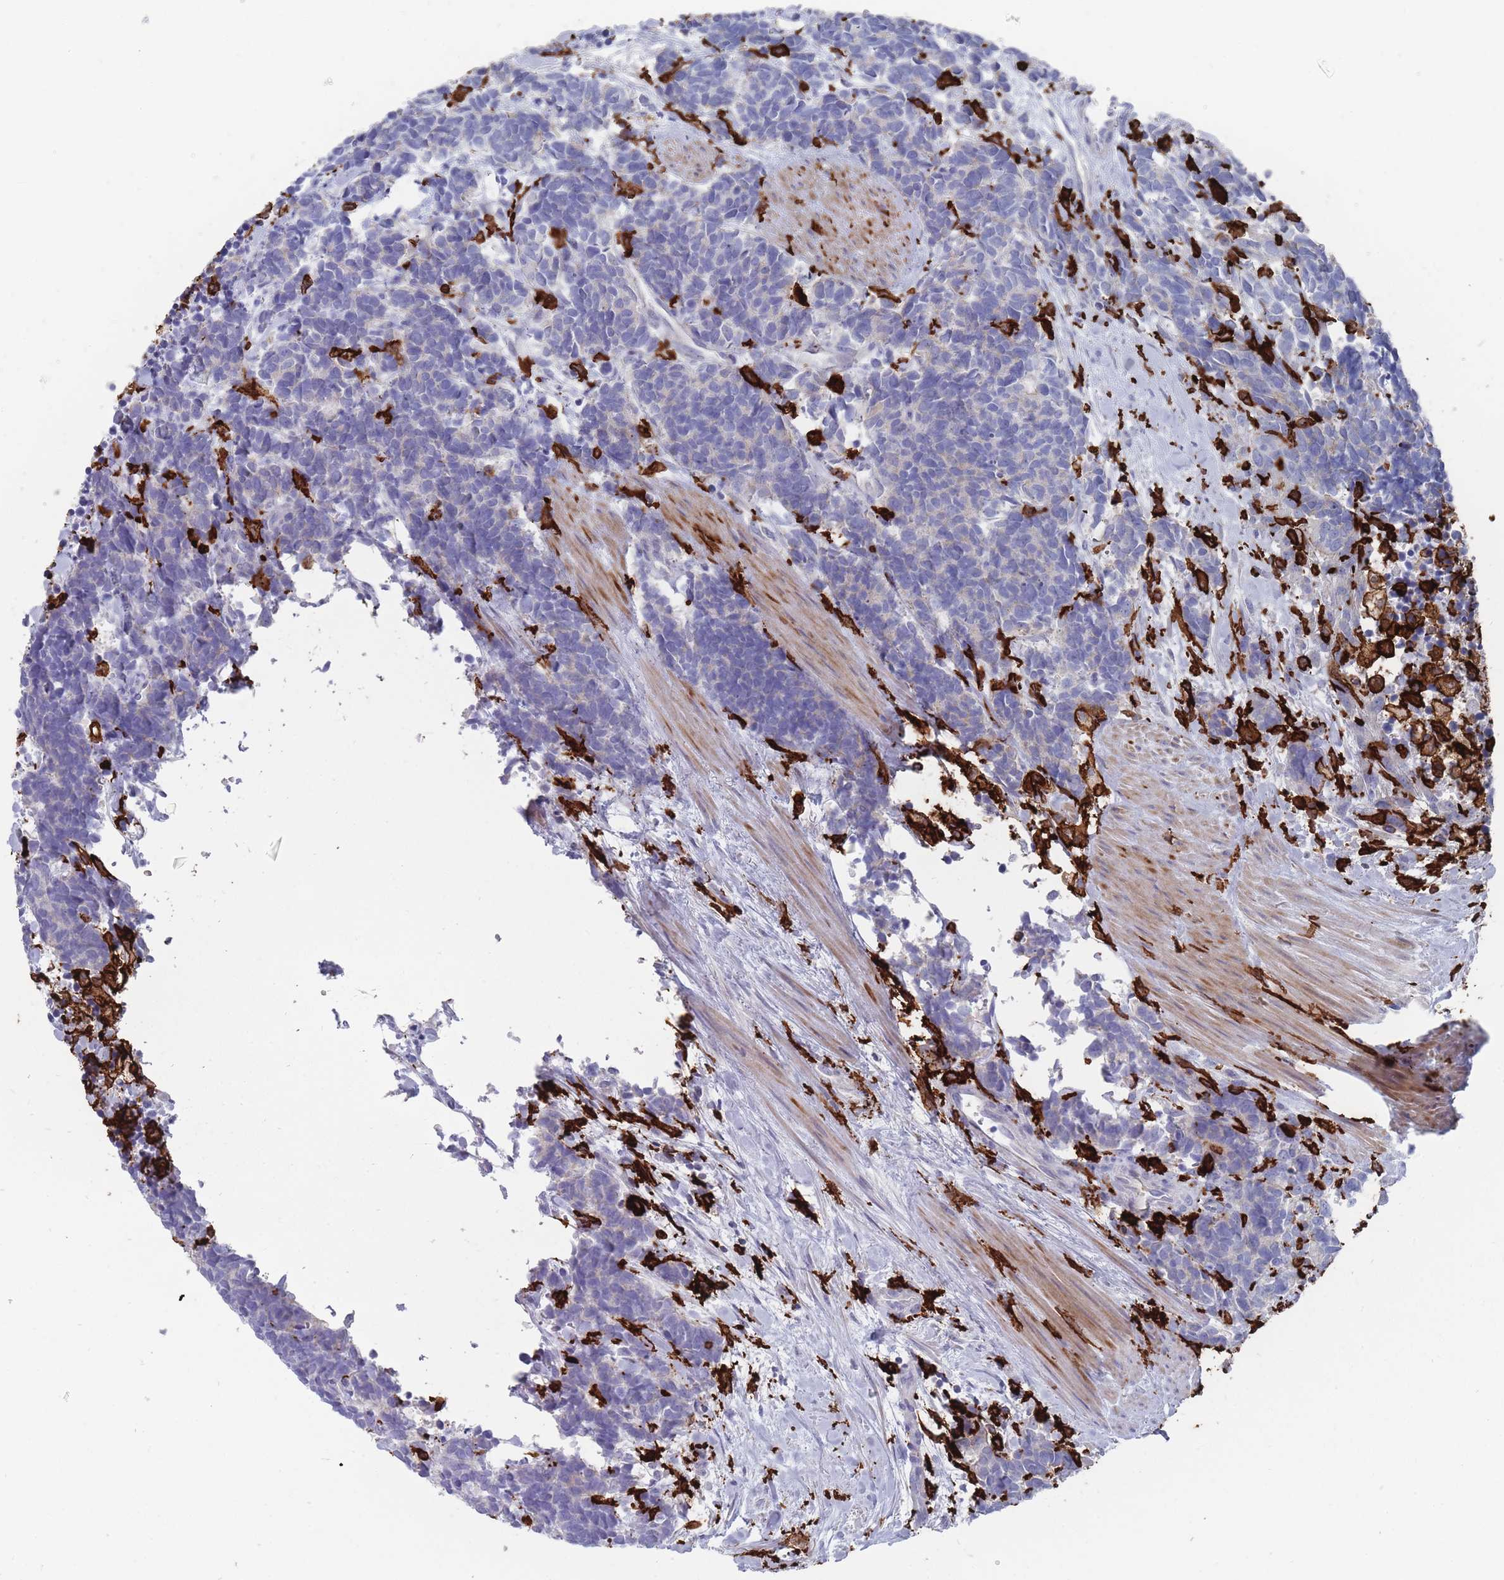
{"staining": {"intensity": "negative", "quantity": "none", "location": "none"}, "tissue": "carcinoid", "cell_type": "Tumor cells", "image_type": "cancer", "snomed": [{"axis": "morphology", "description": "Carcinoma, NOS"}, {"axis": "morphology", "description": "Carcinoid, malignant, NOS"}, {"axis": "topography", "description": "Prostate"}], "caption": "The micrograph reveals no significant positivity in tumor cells of malignant carcinoid.", "gene": "AIF1", "patient": {"sex": "male", "age": 57}}